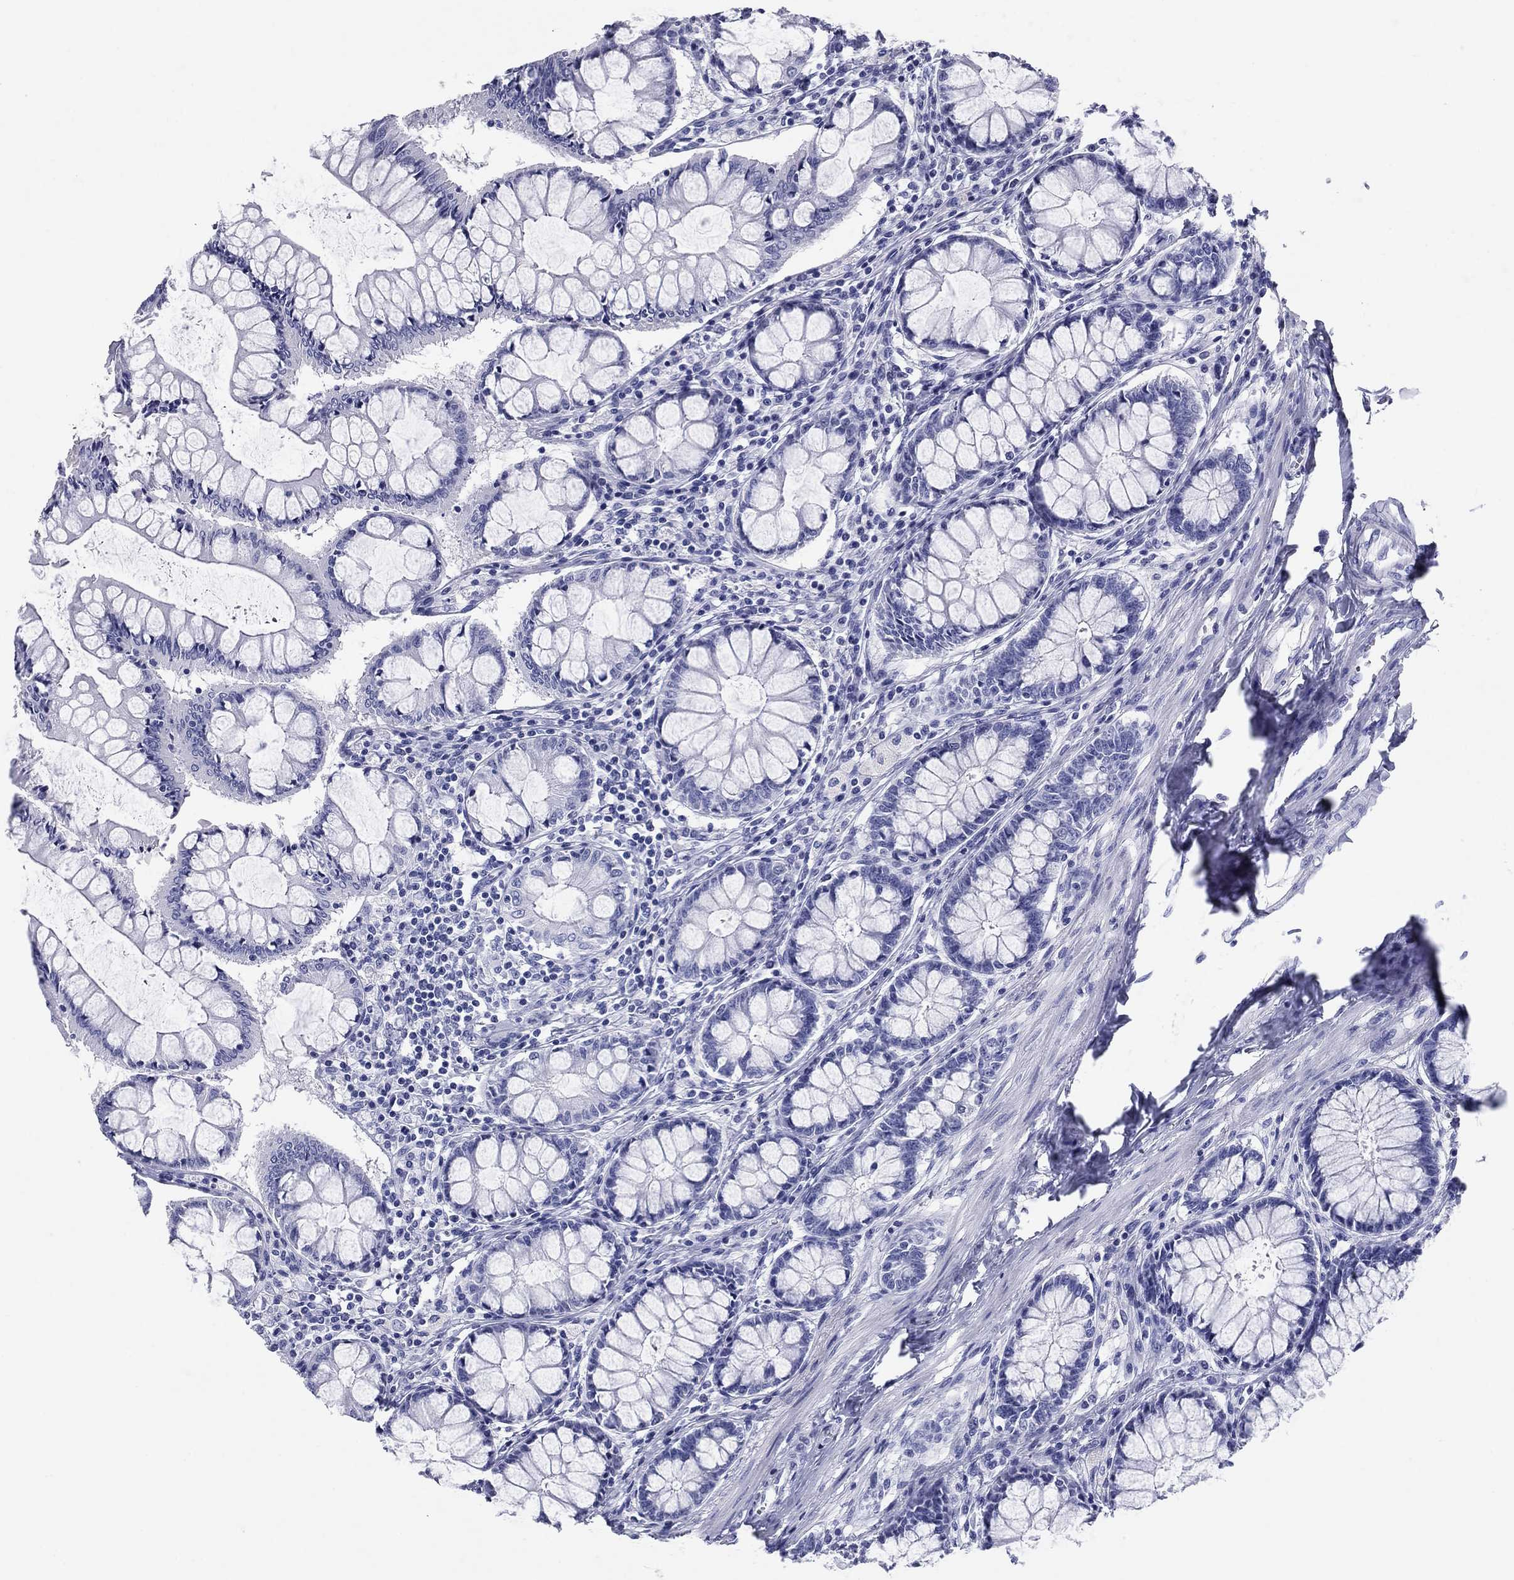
{"staining": {"intensity": "negative", "quantity": "none", "location": "none"}, "tissue": "colon", "cell_type": "Endothelial cells", "image_type": "normal", "snomed": [{"axis": "morphology", "description": "Normal tissue, NOS"}, {"axis": "topography", "description": "Colon"}], "caption": "Immunohistochemistry (IHC) of normal colon exhibits no expression in endothelial cells.", "gene": "NPPA", "patient": {"sex": "female", "age": 65}}